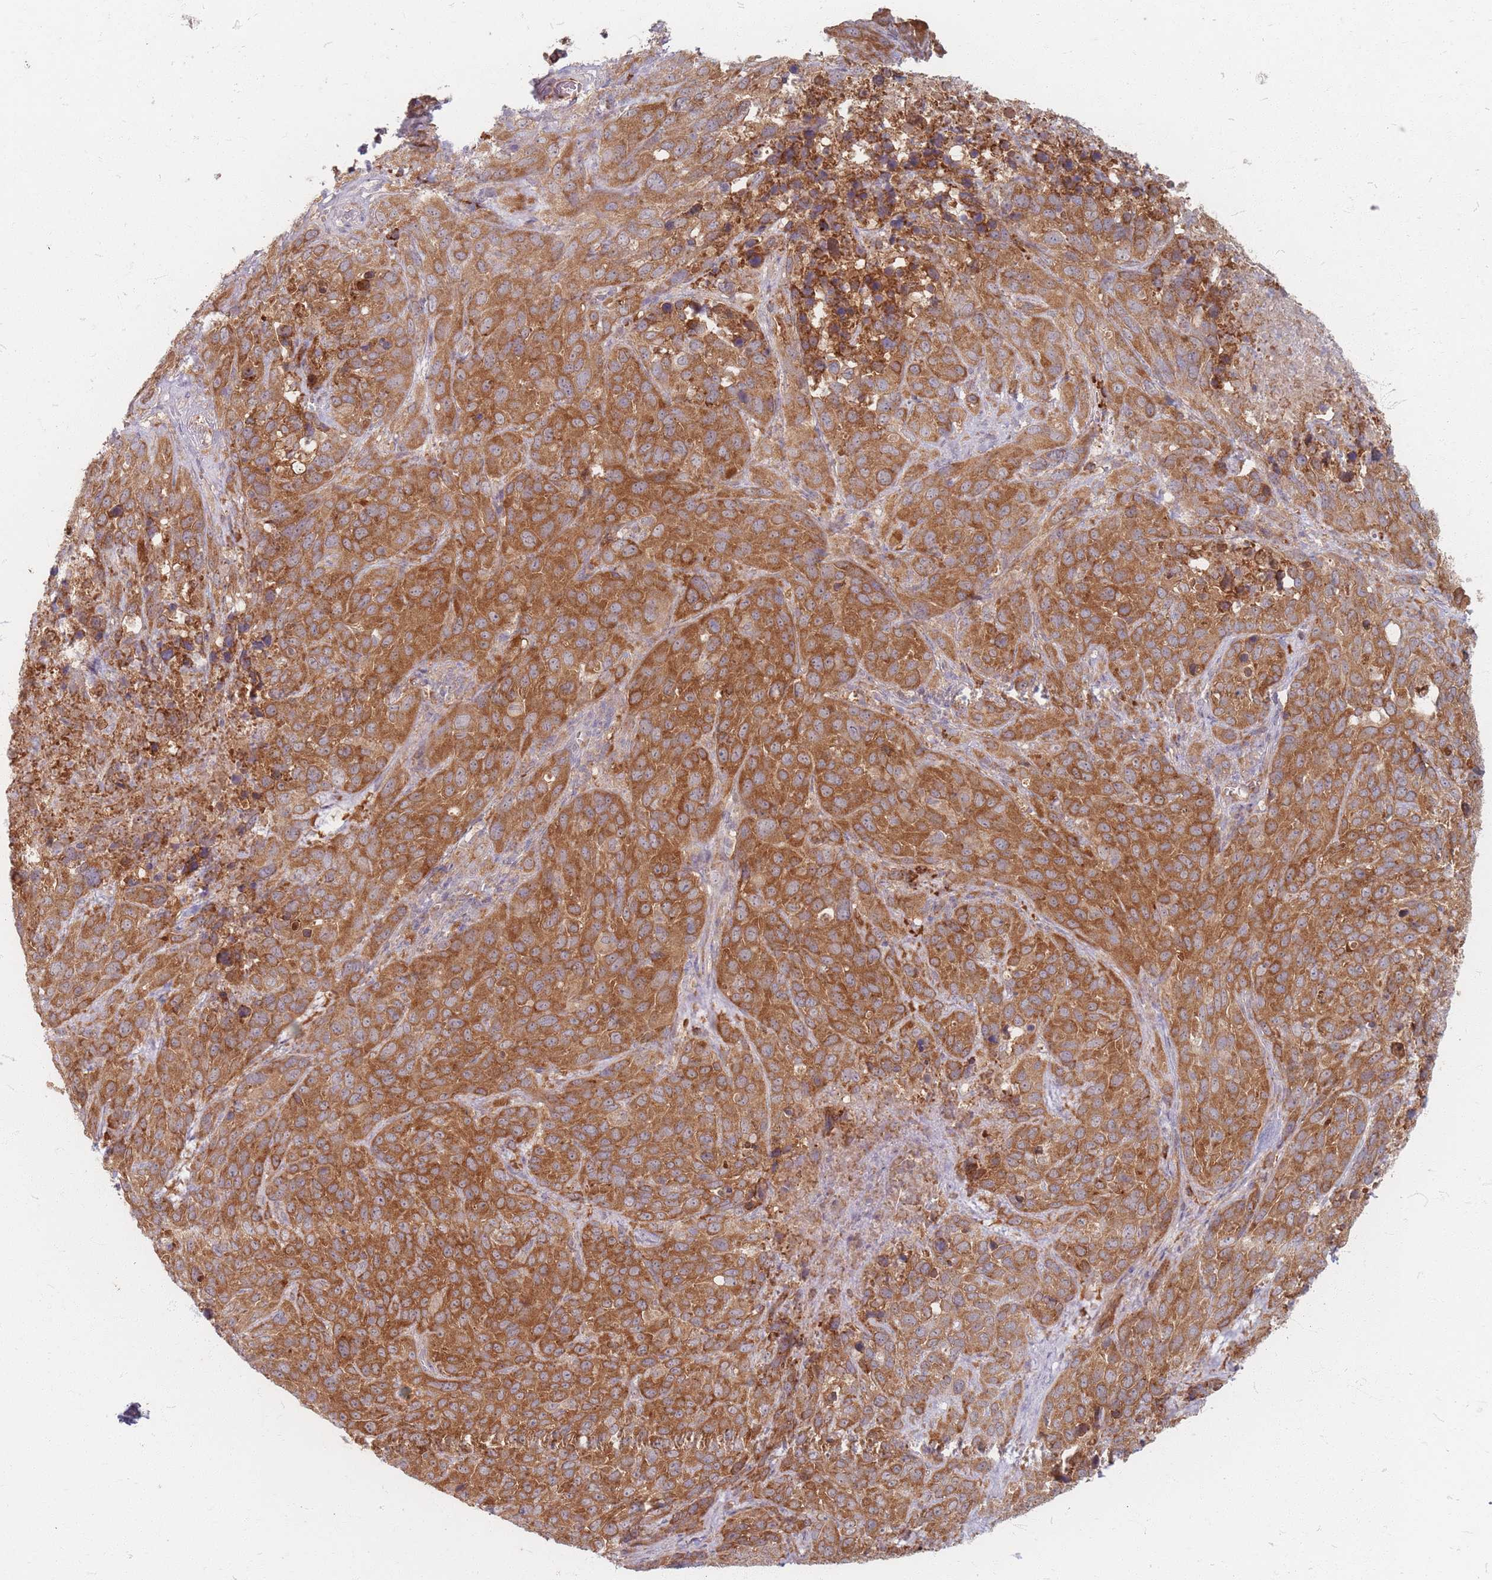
{"staining": {"intensity": "strong", "quantity": ">75%", "location": "cytoplasmic/membranous"}, "tissue": "cervical cancer", "cell_type": "Tumor cells", "image_type": "cancer", "snomed": [{"axis": "morphology", "description": "Squamous cell carcinoma, NOS"}, {"axis": "topography", "description": "Cervix"}], "caption": "Strong cytoplasmic/membranous expression for a protein is present in approximately >75% of tumor cells of cervical cancer using IHC.", "gene": "SMIM14", "patient": {"sex": "female", "age": 51}}